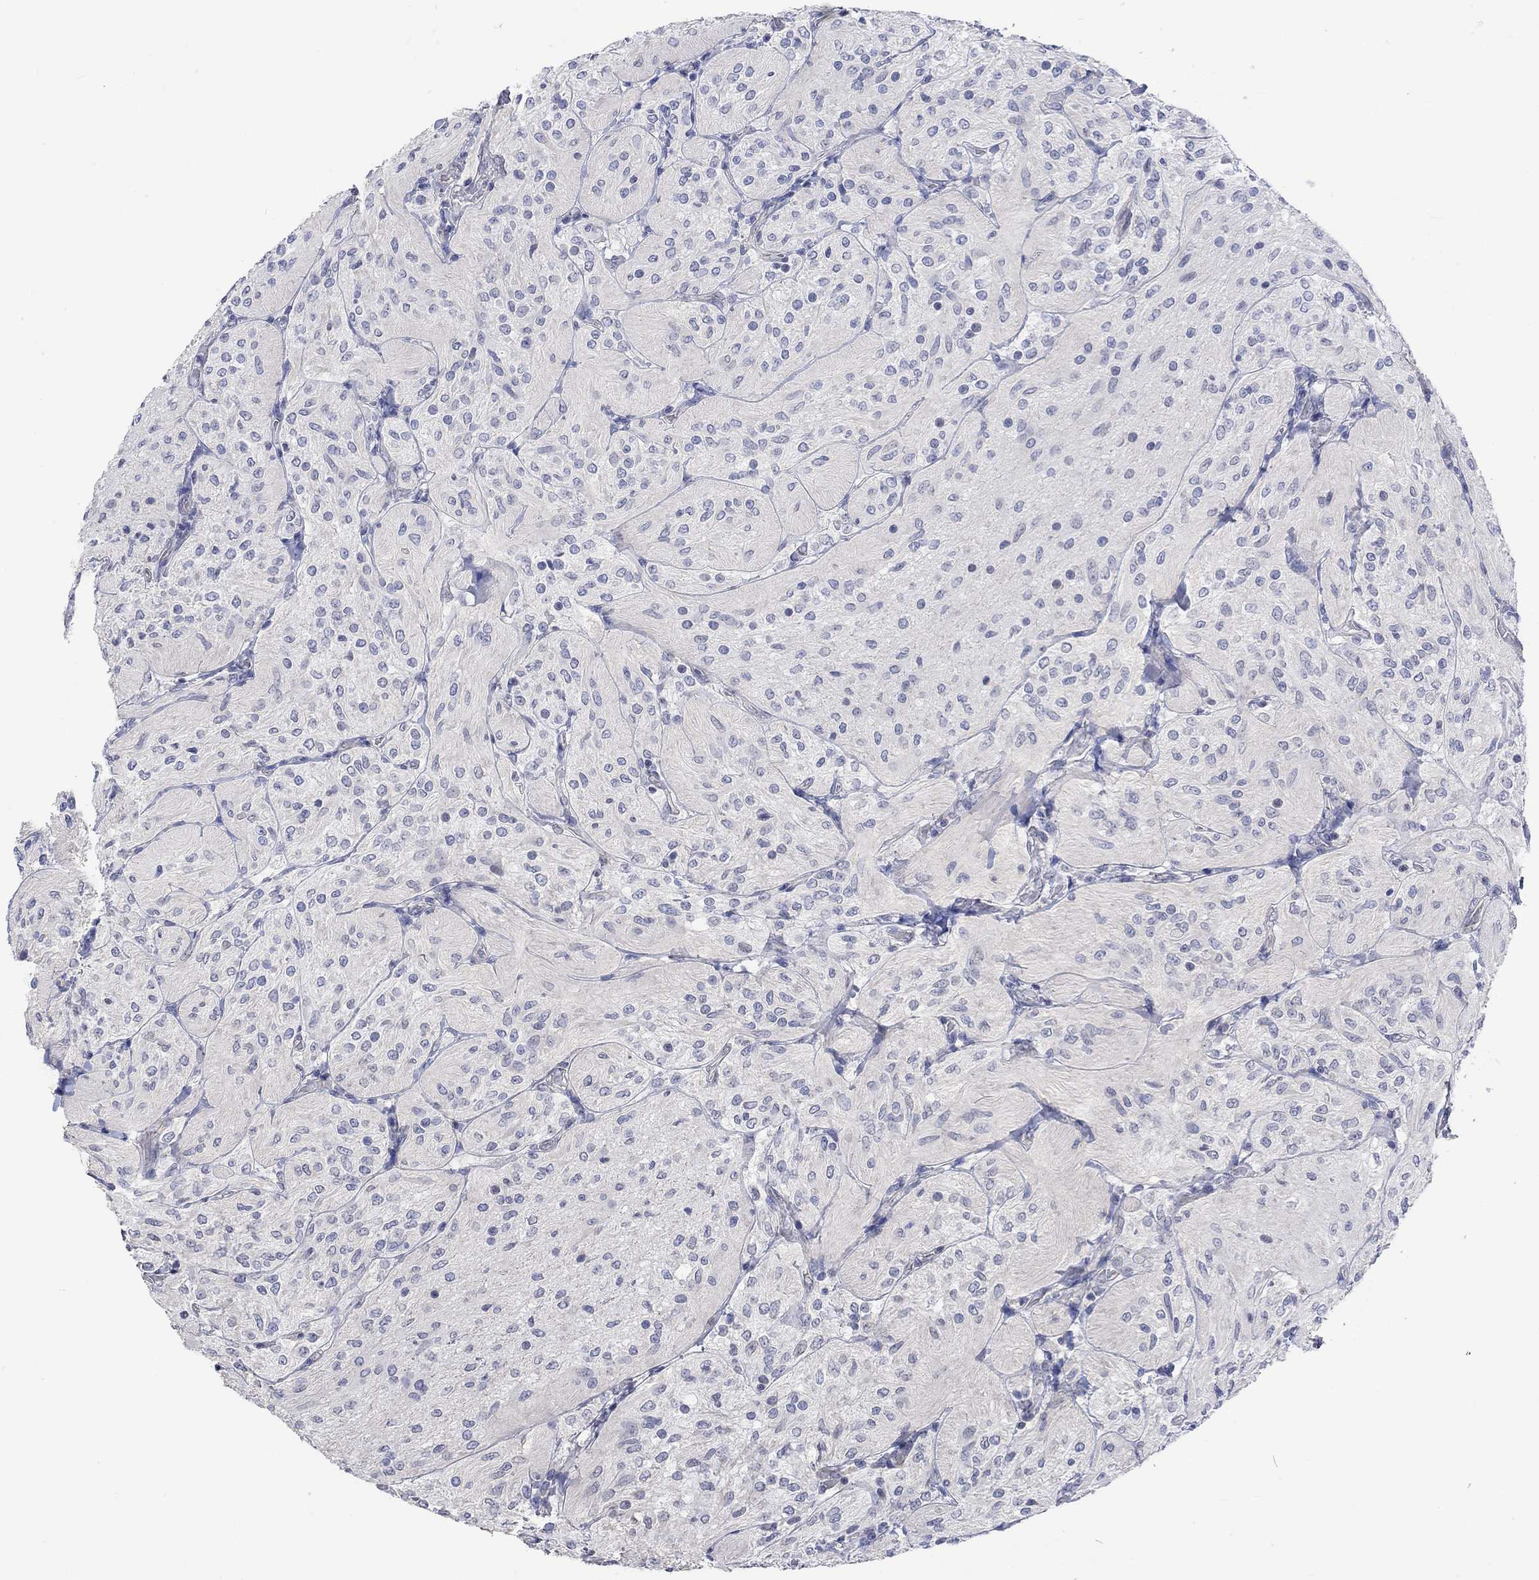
{"staining": {"intensity": "negative", "quantity": "none", "location": "none"}, "tissue": "glioma", "cell_type": "Tumor cells", "image_type": "cancer", "snomed": [{"axis": "morphology", "description": "Glioma, malignant, Low grade"}, {"axis": "topography", "description": "Brain"}], "caption": "High power microscopy histopathology image of an immunohistochemistry (IHC) photomicrograph of malignant low-grade glioma, revealing no significant positivity in tumor cells.", "gene": "AGRP", "patient": {"sex": "male", "age": 3}}